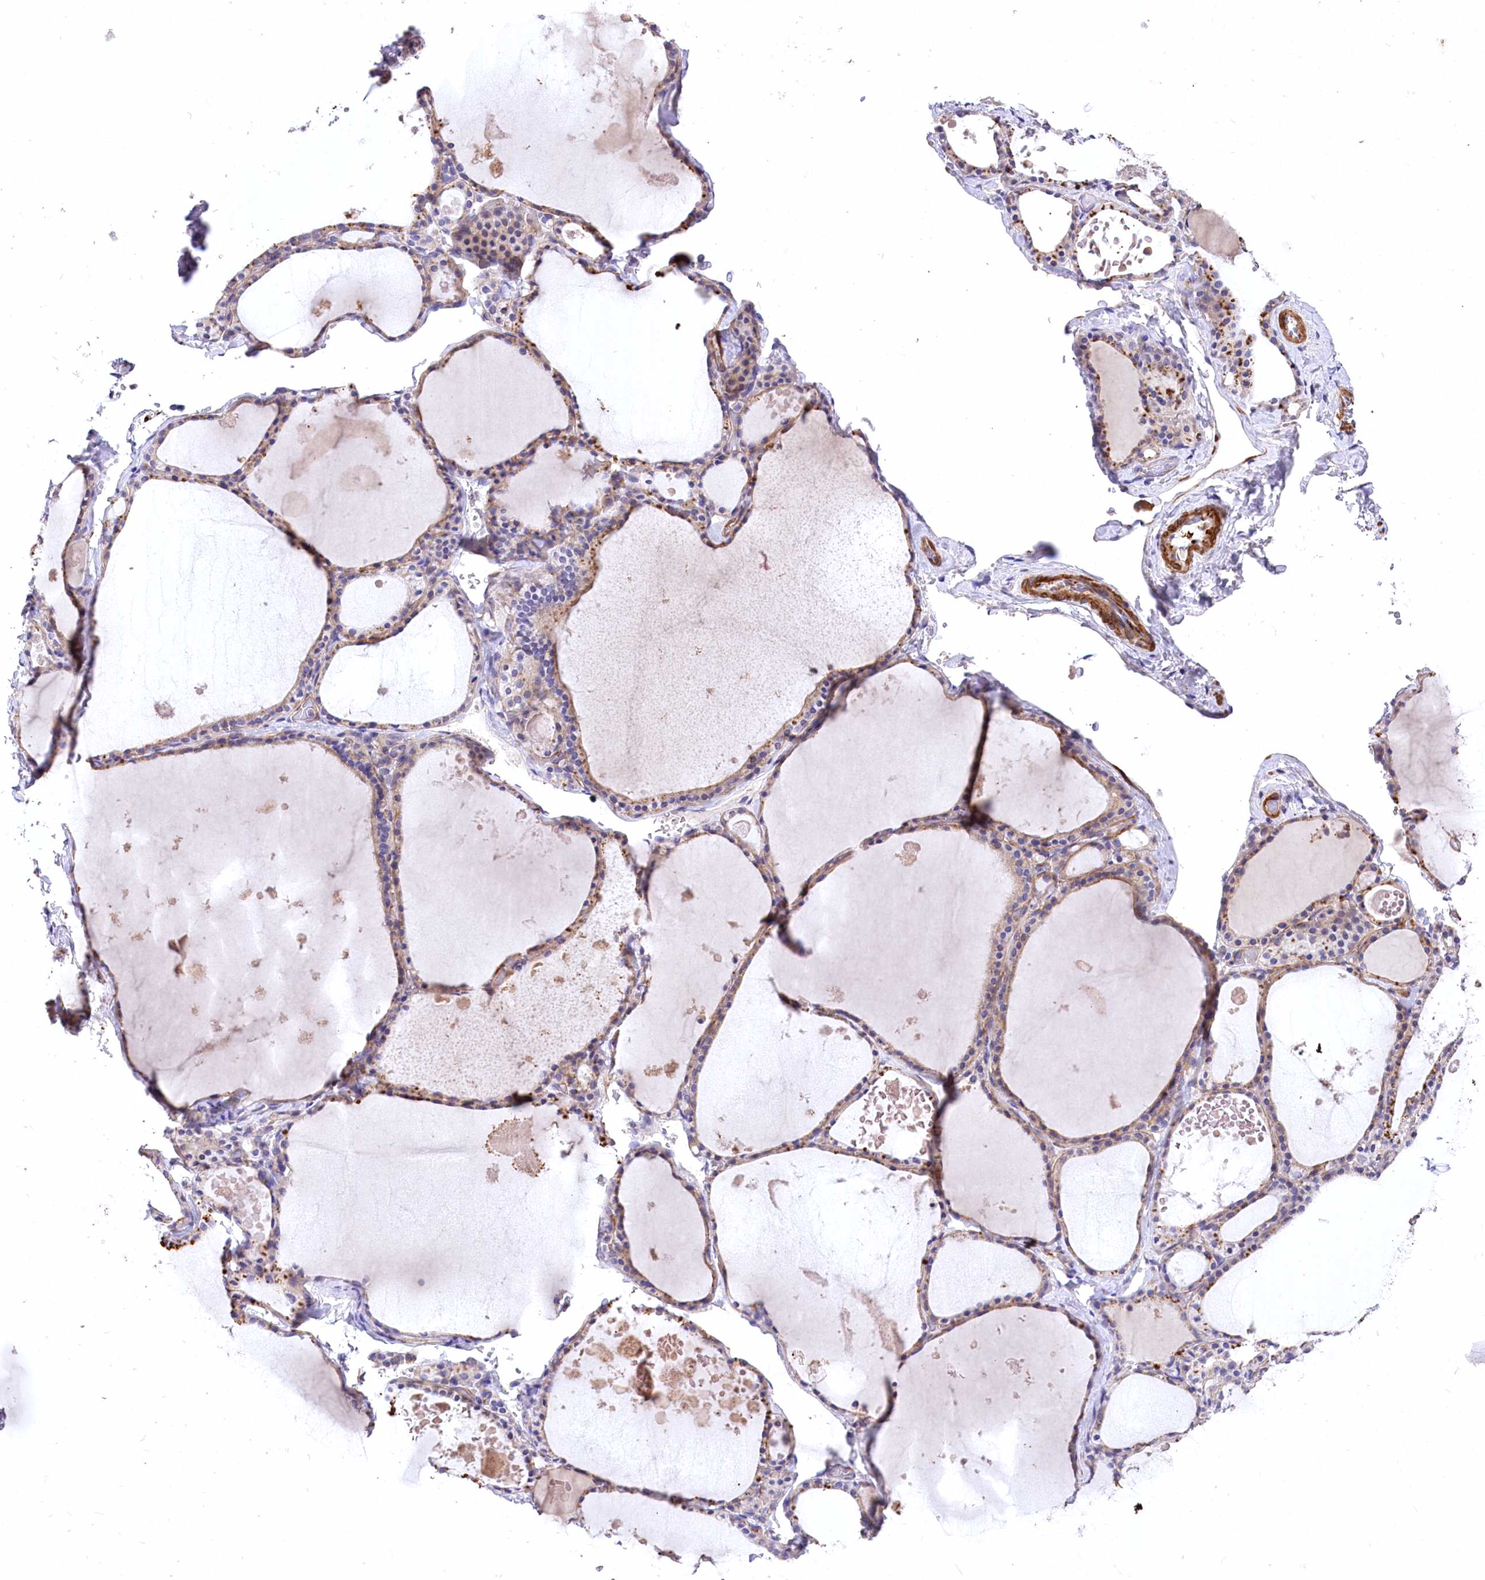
{"staining": {"intensity": "weak", "quantity": ">75%", "location": "cytoplasmic/membranous"}, "tissue": "thyroid gland", "cell_type": "Glandular cells", "image_type": "normal", "snomed": [{"axis": "morphology", "description": "Normal tissue, NOS"}, {"axis": "topography", "description": "Thyroid gland"}], "caption": "Weak cytoplasmic/membranous protein staining is present in about >75% of glandular cells in thyroid gland. (brown staining indicates protein expression, while blue staining denotes nuclei).", "gene": "RDH16", "patient": {"sex": "male", "age": 56}}